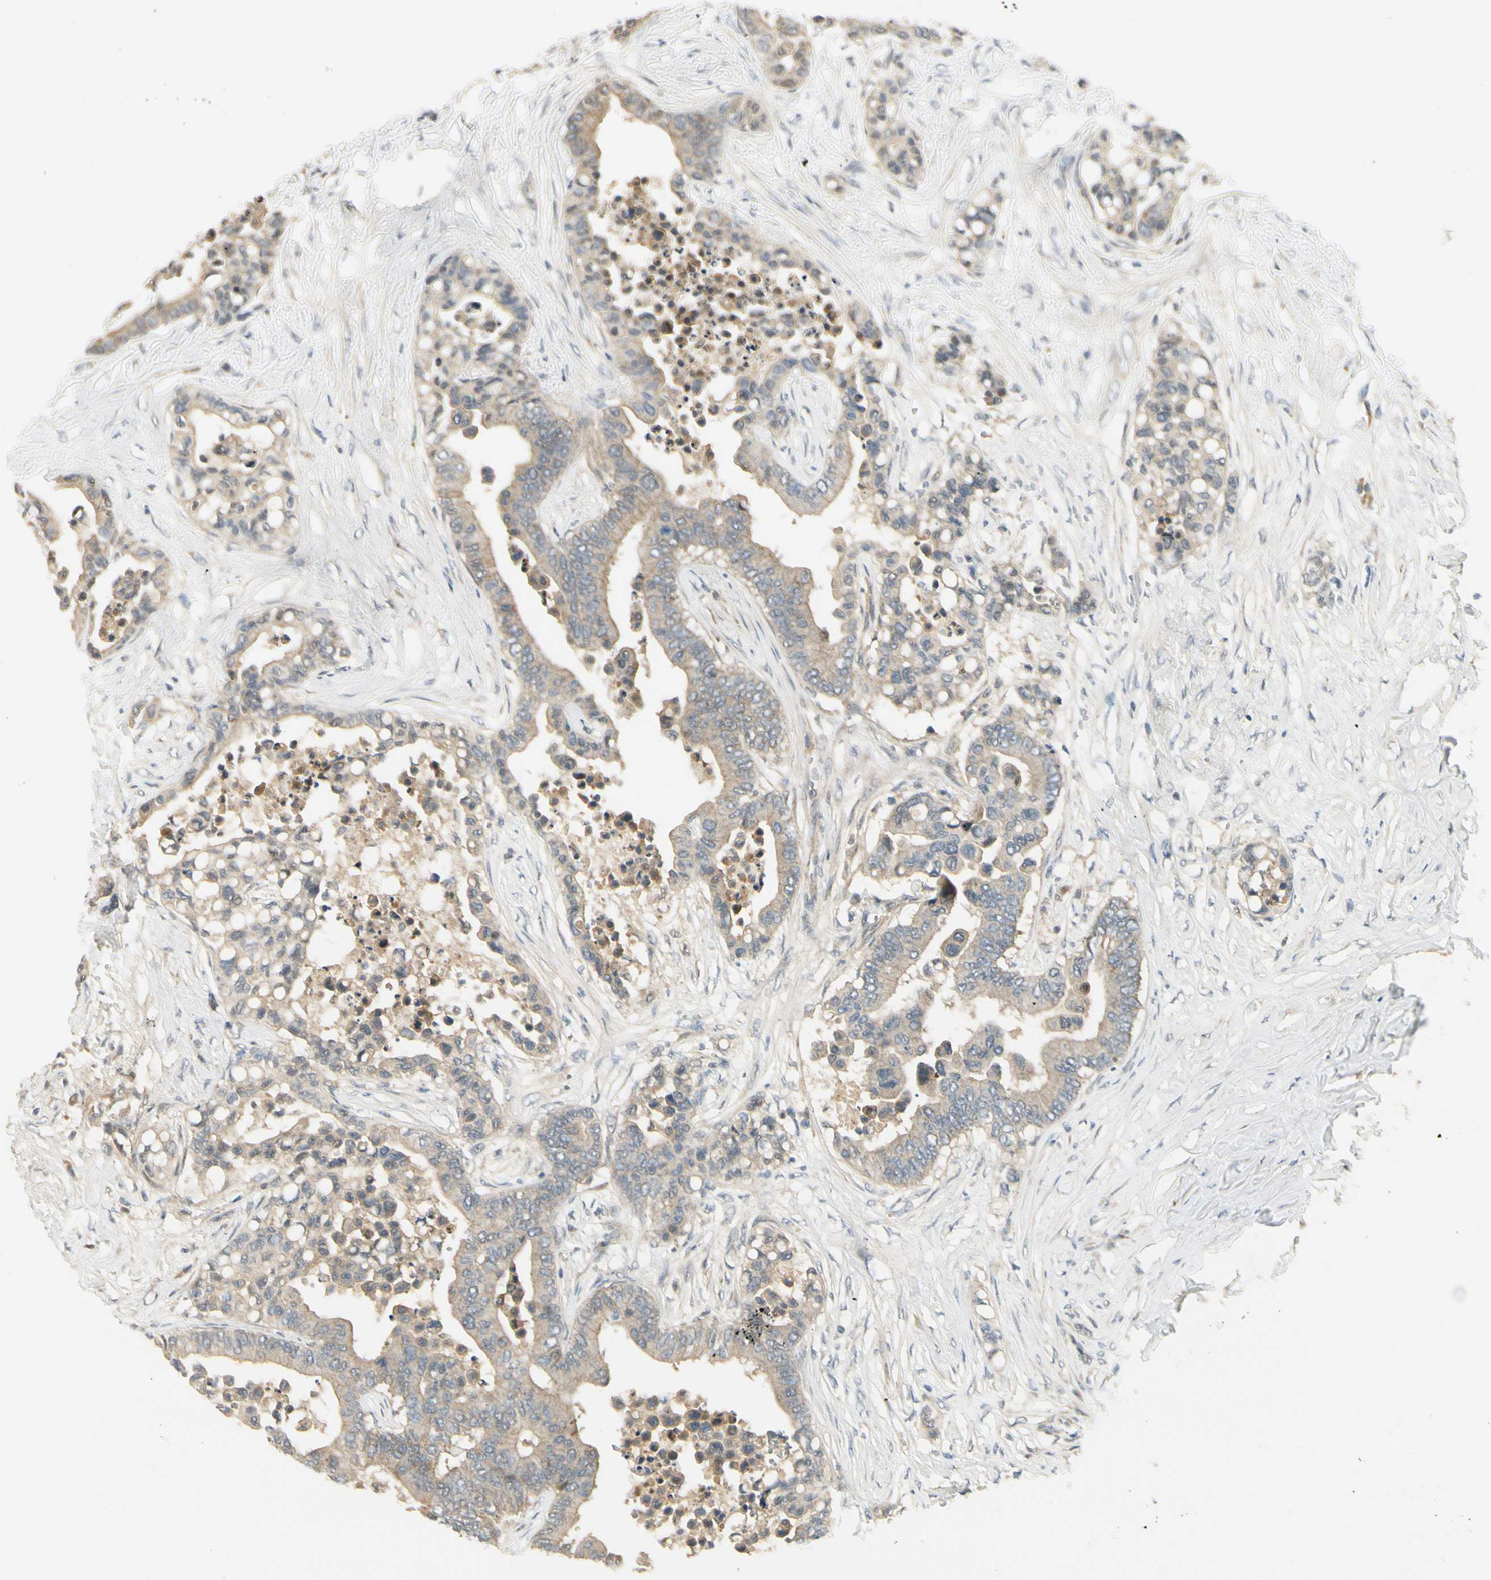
{"staining": {"intensity": "weak", "quantity": ">75%", "location": "cytoplasmic/membranous"}, "tissue": "colorectal cancer", "cell_type": "Tumor cells", "image_type": "cancer", "snomed": [{"axis": "morphology", "description": "Normal tissue, NOS"}, {"axis": "morphology", "description": "Adenocarcinoma, NOS"}, {"axis": "topography", "description": "Colon"}], "caption": "Immunohistochemical staining of adenocarcinoma (colorectal) demonstrates low levels of weak cytoplasmic/membranous protein expression in approximately >75% of tumor cells.", "gene": "EPHB3", "patient": {"sex": "male", "age": 82}}